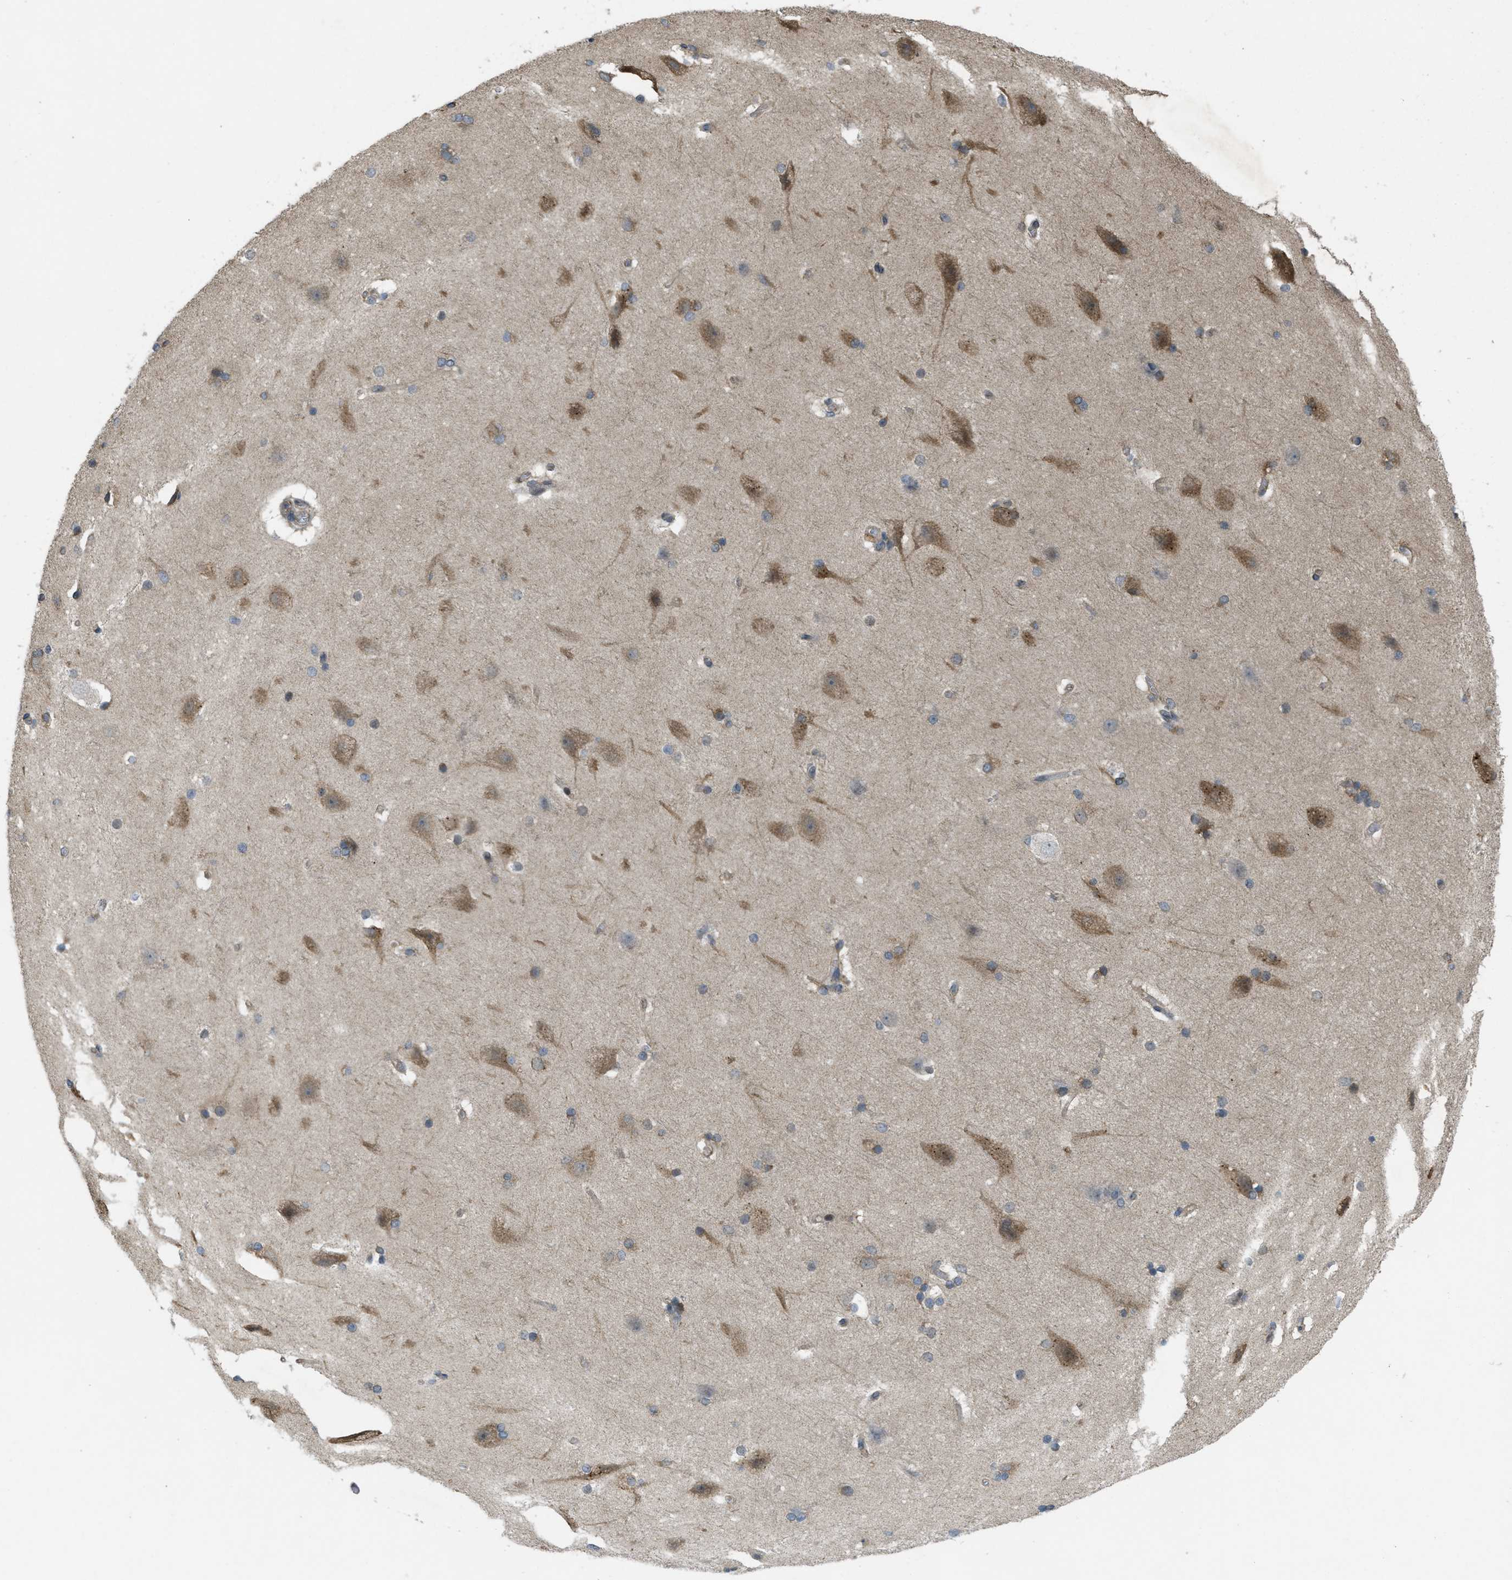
{"staining": {"intensity": "moderate", "quantity": ">75%", "location": "cytoplasmic/membranous"}, "tissue": "cerebral cortex", "cell_type": "Endothelial cells", "image_type": "normal", "snomed": [{"axis": "morphology", "description": "Normal tissue, NOS"}, {"axis": "topography", "description": "Cerebral cortex"}, {"axis": "topography", "description": "Hippocampus"}], "caption": "Endothelial cells show medium levels of moderate cytoplasmic/membranous staining in approximately >75% of cells in unremarkable human cerebral cortex. The staining was performed using DAB to visualize the protein expression in brown, while the nuclei were stained in blue with hematoxylin (Magnification: 20x).", "gene": "IFNLR1", "patient": {"sex": "female", "age": 19}}